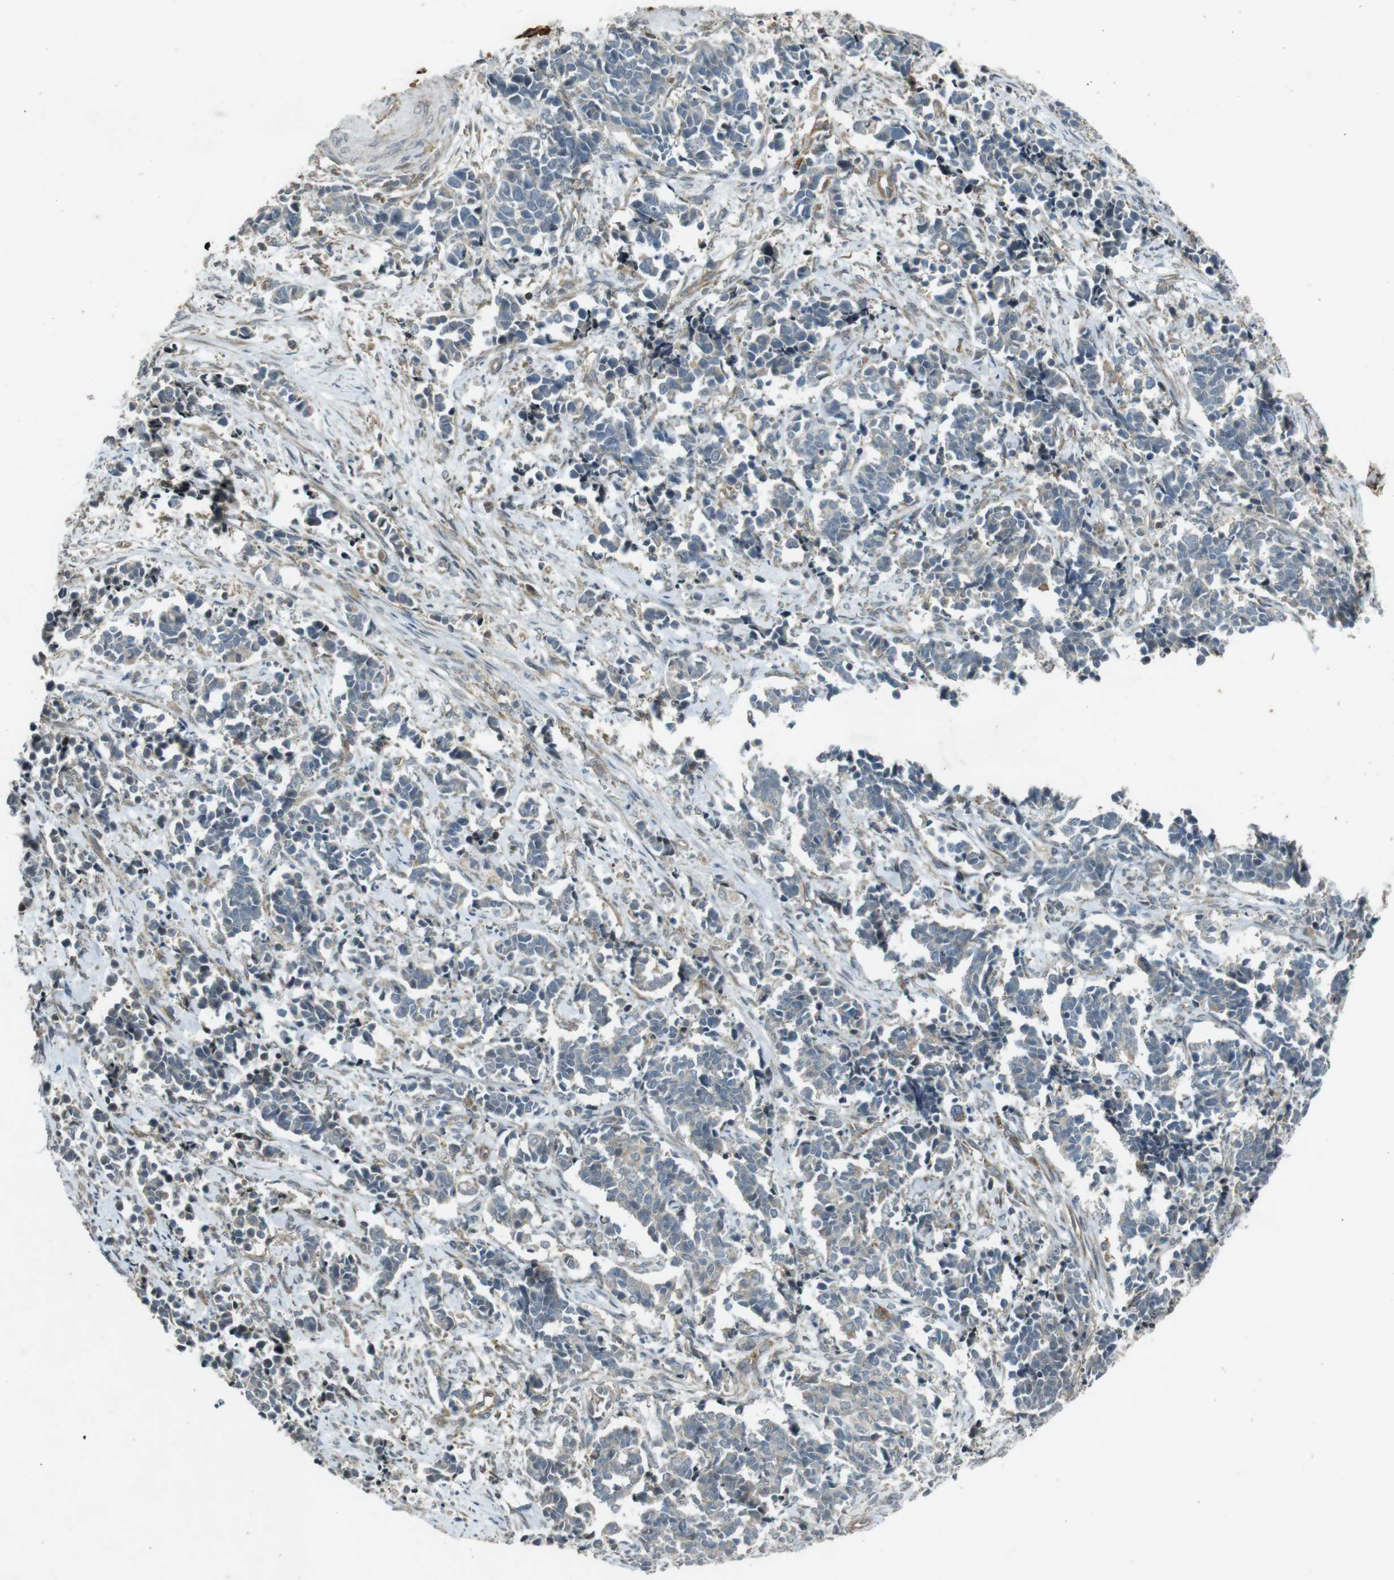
{"staining": {"intensity": "negative", "quantity": "none", "location": "none"}, "tissue": "cervical cancer", "cell_type": "Tumor cells", "image_type": "cancer", "snomed": [{"axis": "morphology", "description": "Normal tissue, NOS"}, {"axis": "morphology", "description": "Squamous cell carcinoma, NOS"}, {"axis": "topography", "description": "Cervix"}], "caption": "Image shows no protein positivity in tumor cells of cervical cancer (squamous cell carcinoma) tissue. The staining was performed using DAB to visualize the protein expression in brown, while the nuclei were stained in blue with hematoxylin (Magnification: 20x).", "gene": "ZYX", "patient": {"sex": "female", "age": 35}}